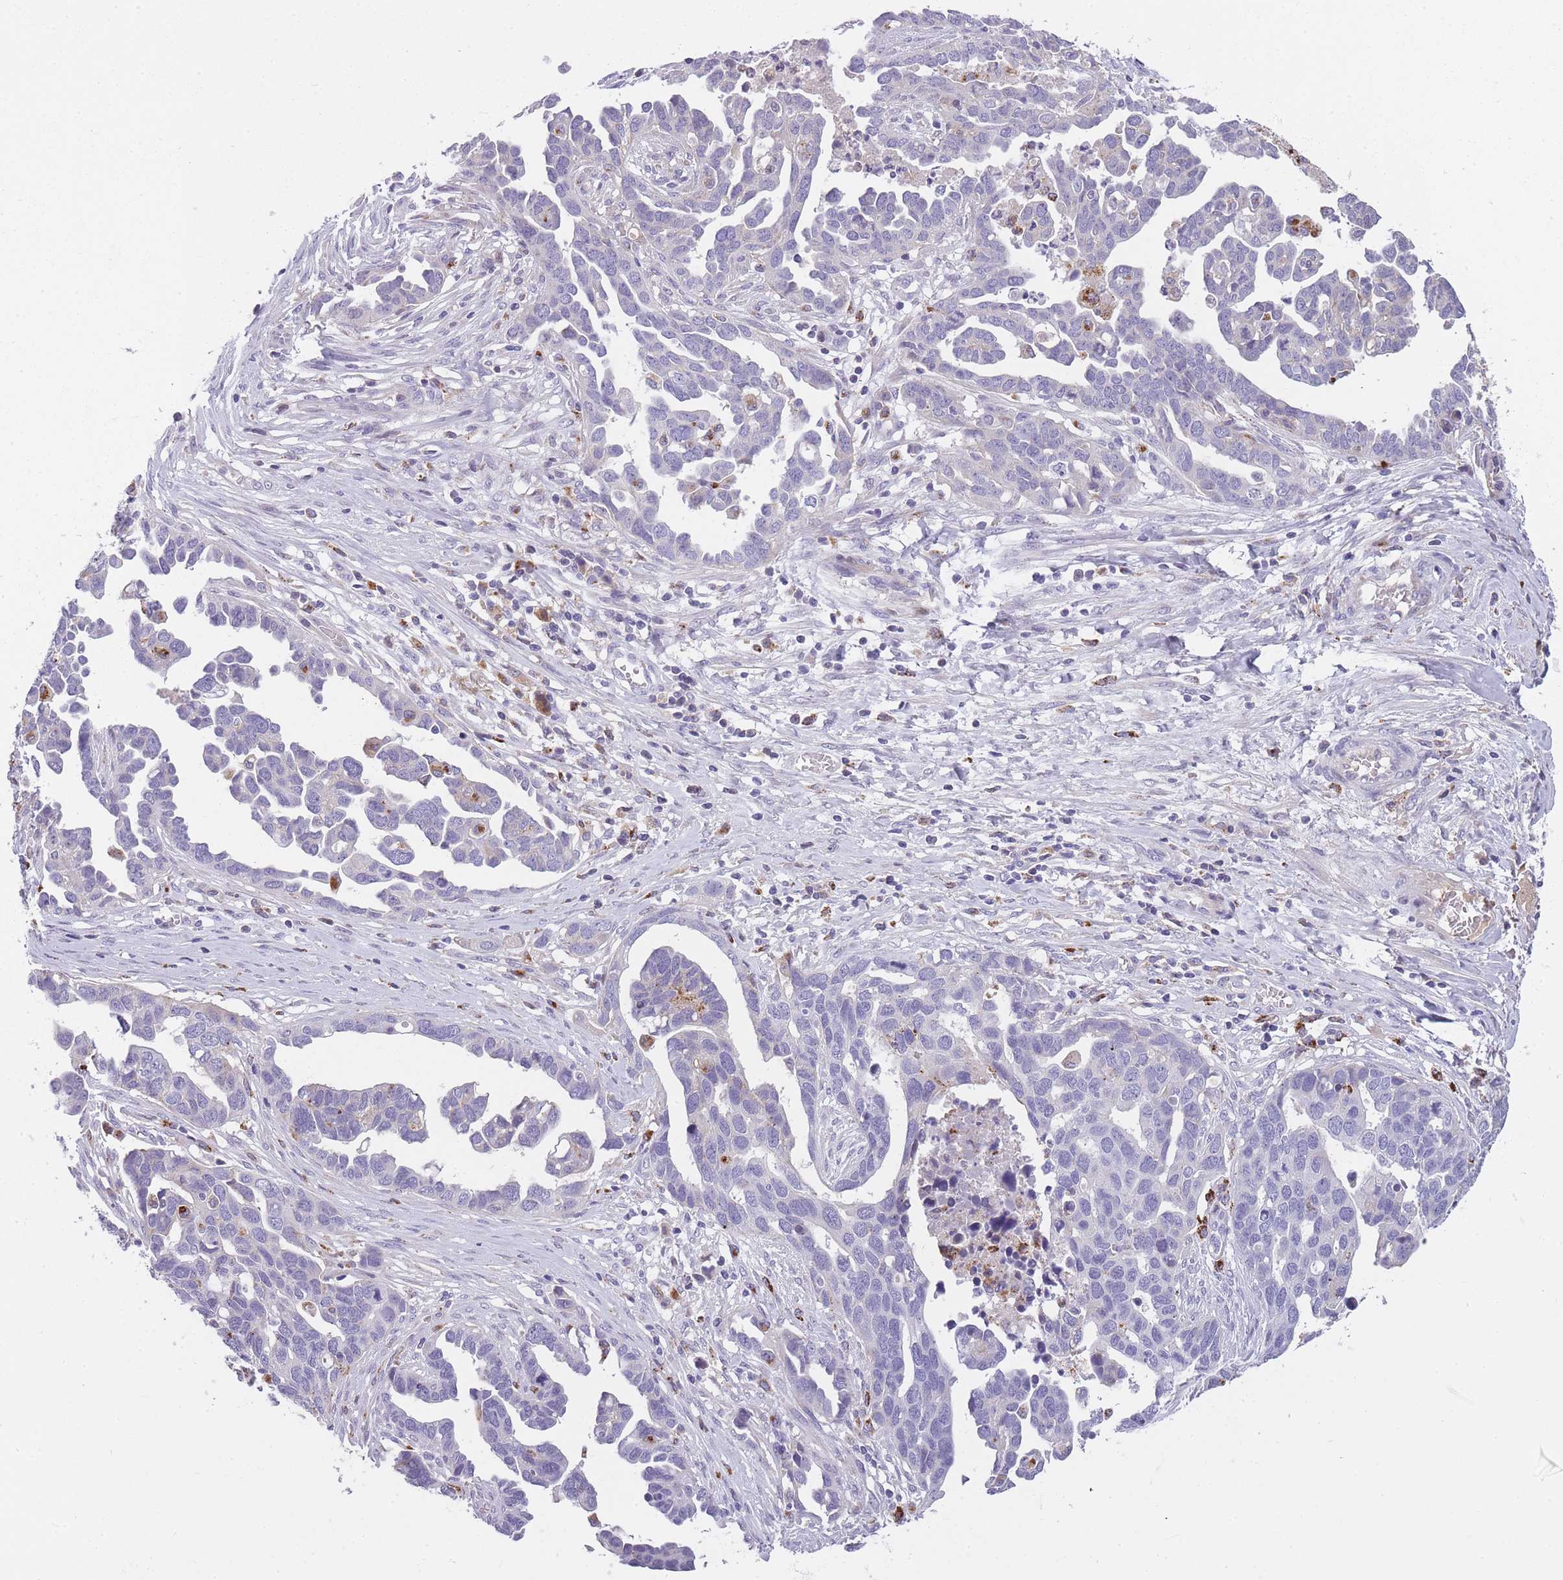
{"staining": {"intensity": "negative", "quantity": "none", "location": "none"}, "tissue": "ovarian cancer", "cell_type": "Tumor cells", "image_type": "cancer", "snomed": [{"axis": "morphology", "description": "Cystadenocarcinoma, serous, NOS"}, {"axis": "topography", "description": "Ovary"}], "caption": "Immunohistochemical staining of ovarian cancer demonstrates no significant expression in tumor cells.", "gene": "GNAT1", "patient": {"sex": "female", "age": 54}}